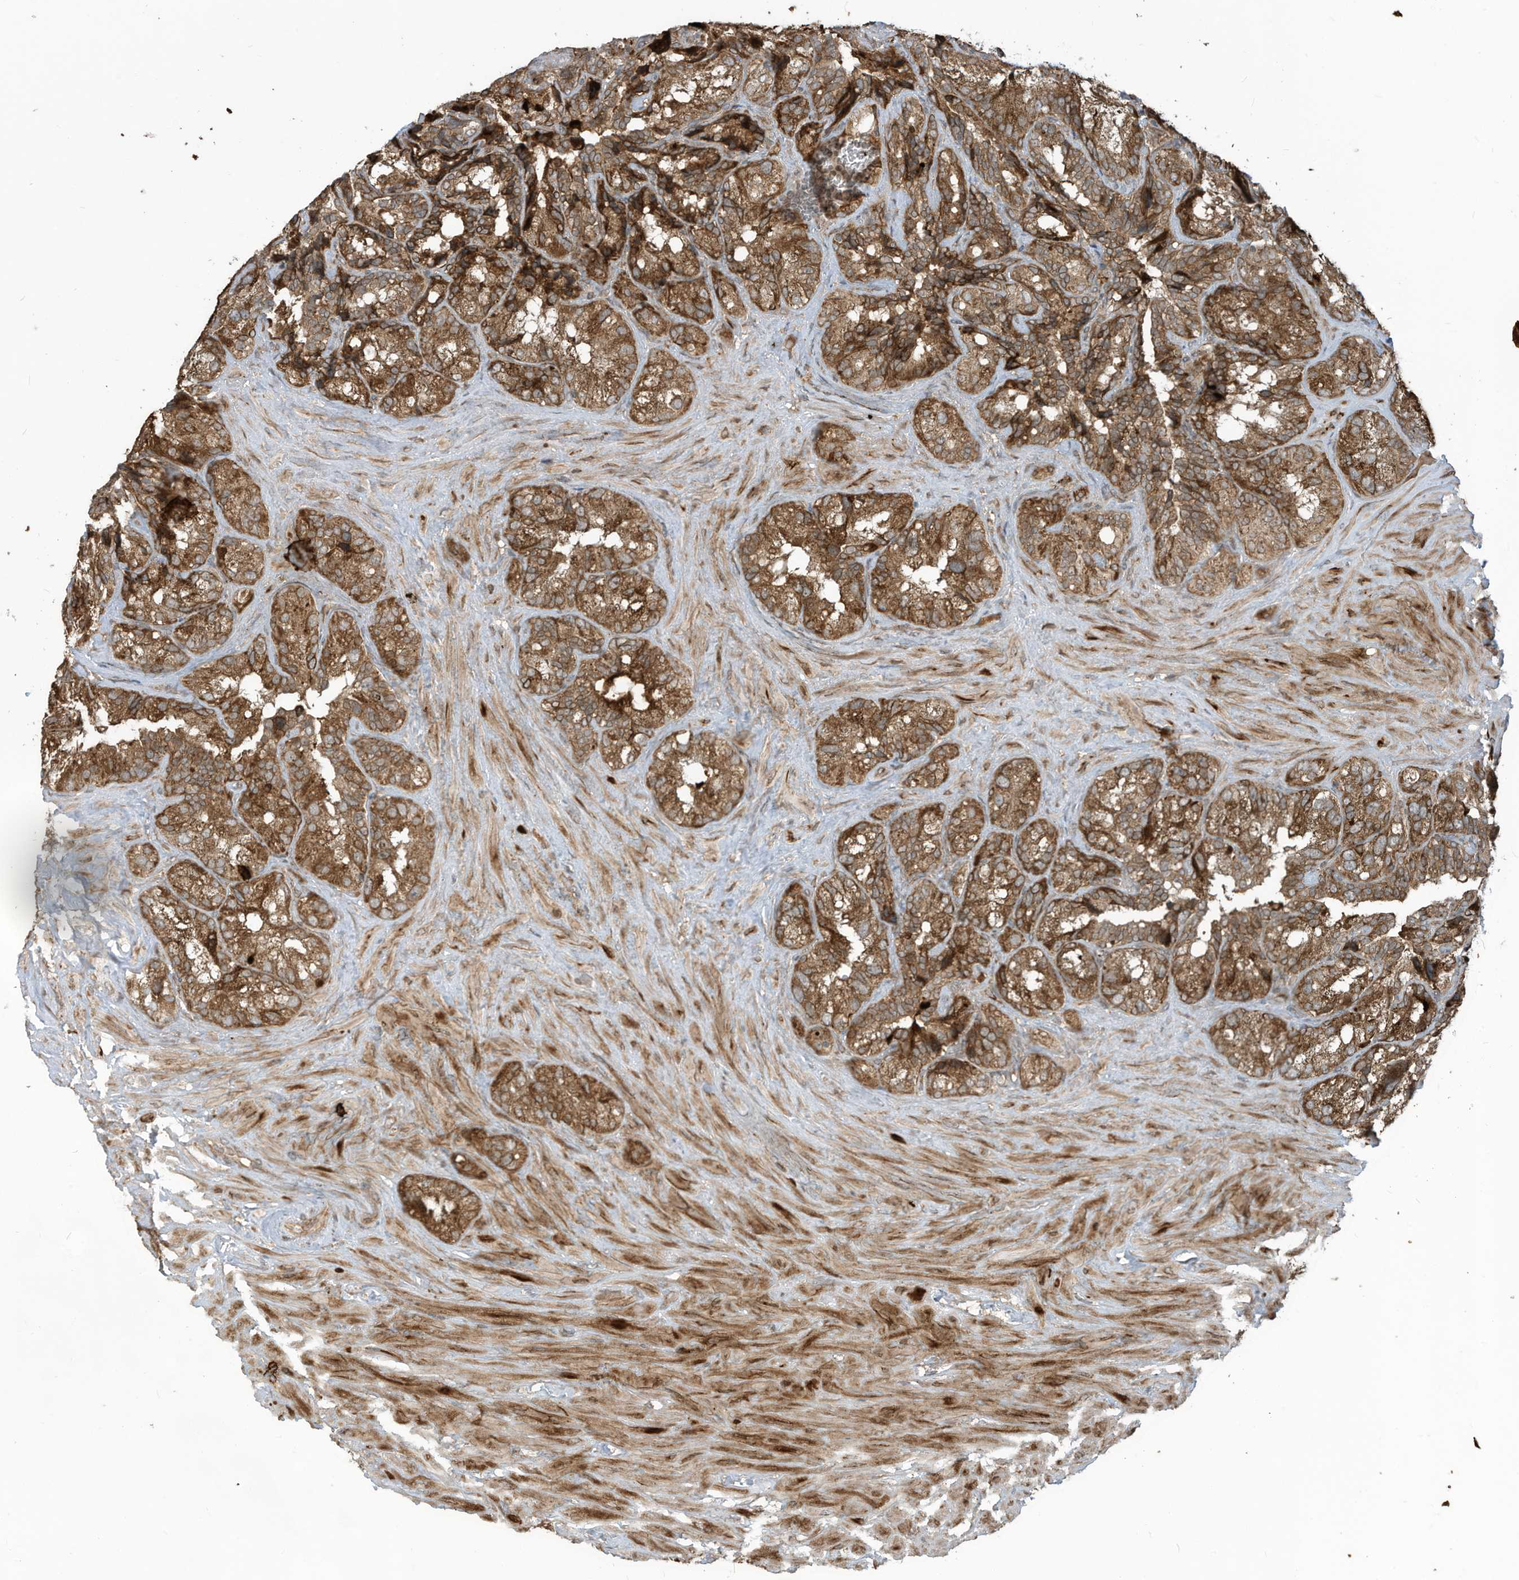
{"staining": {"intensity": "moderate", "quantity": ">75%", "location": "cytoplasmic/membranous"}, "tissue": "seminal vesicle", "cell_type": "Glandular cells", "image_type": "normal", "snomed": [{"axis": "morphology", "description": "Normal tissue, NOS"}, {"axis": "topography", "description": "Prostate"}, {"axis": "topography", "description": "Seminal veicle"}], "caption": "There is medium levels of moderate cytoplasmic/membranous staining in glandular cells of normal seminal vesicle, as demonstrated by immunohistochemical staining (brown color).", "gene": "TRIM67", "patient": {"sex": "male", "age": 68}}